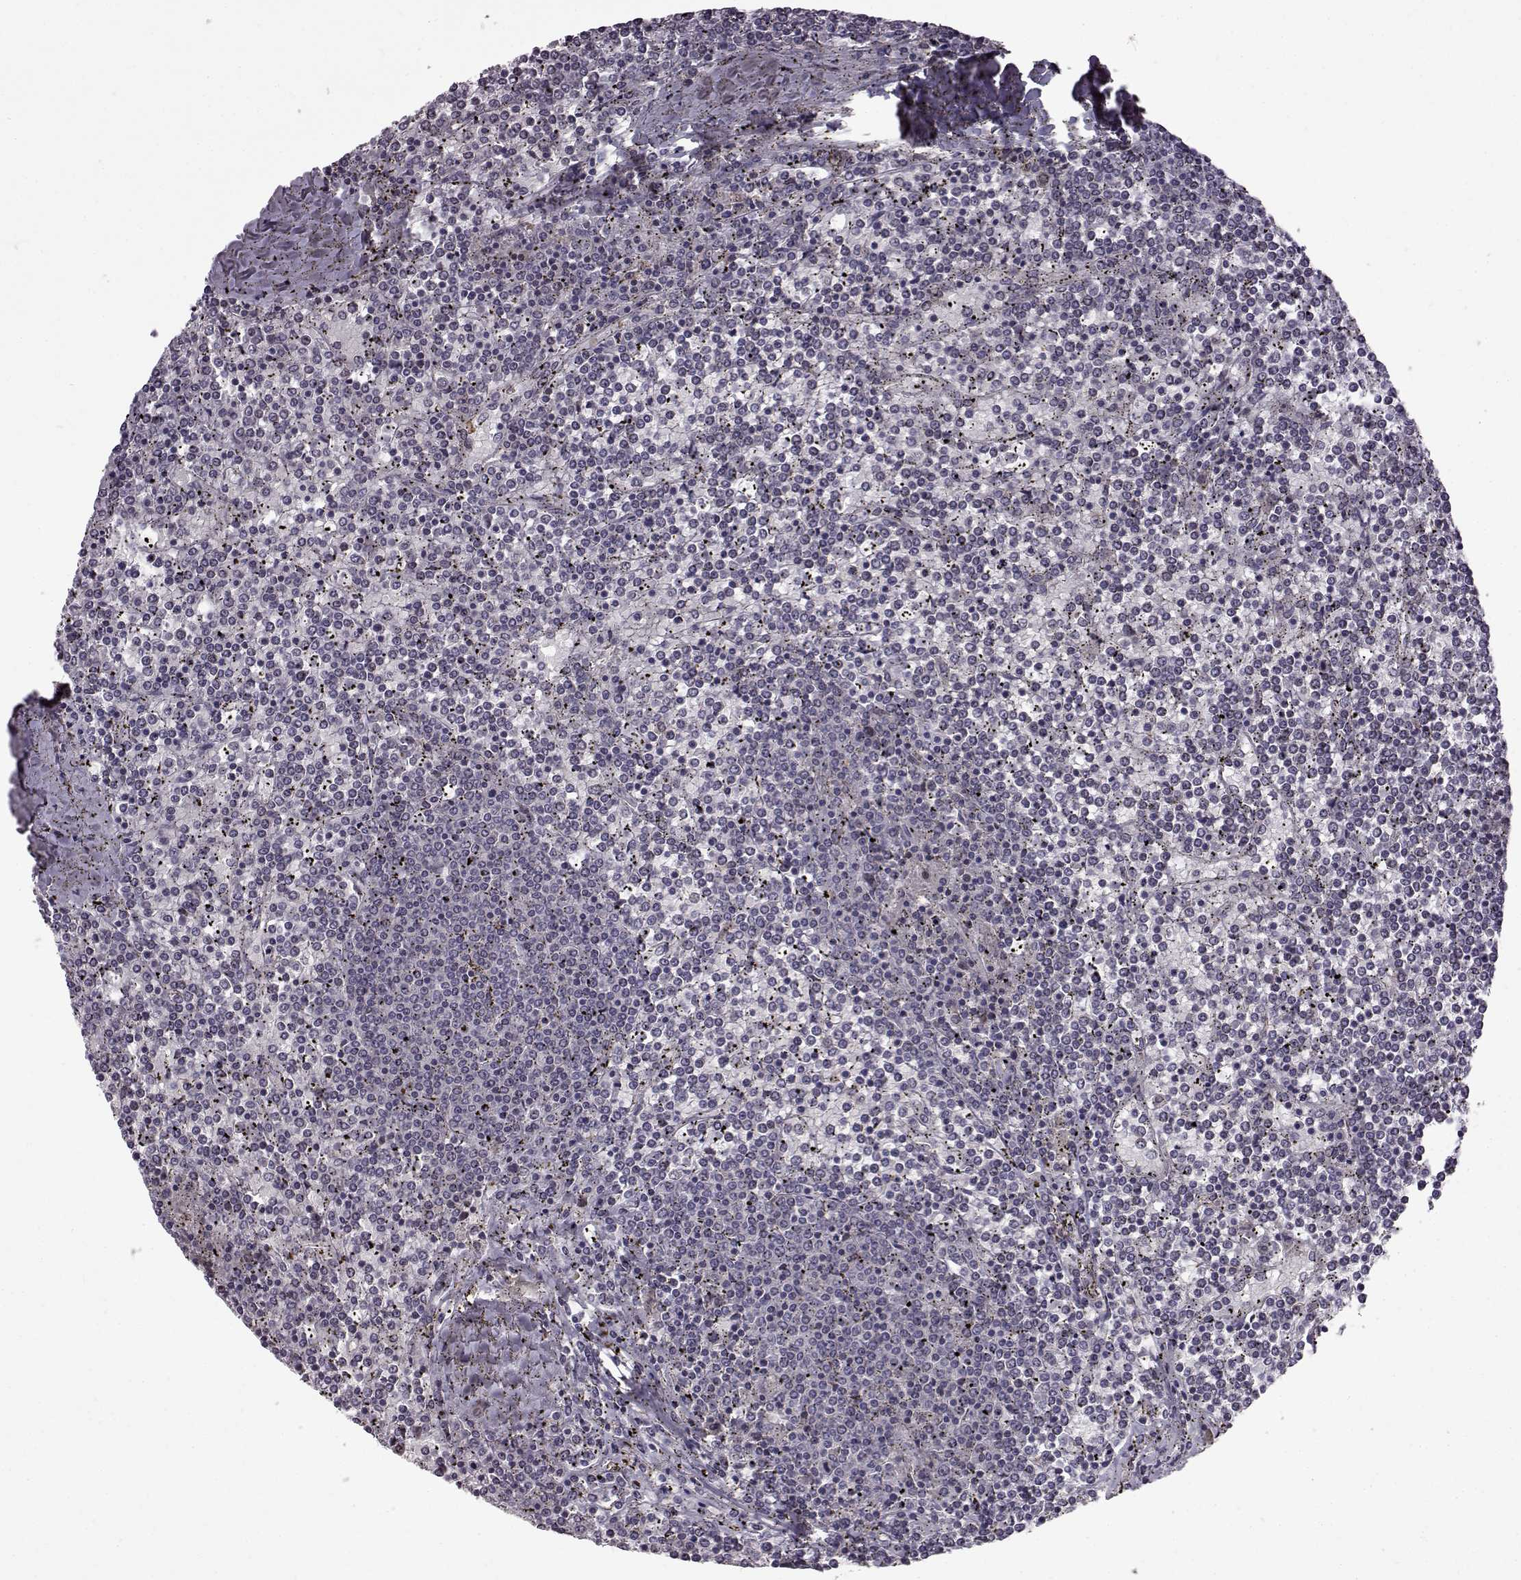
{"staining": {"intensity": "negative", "quantity": "none", "location": "none"}, "tissue": "lymphoma", "cell_type": "Tumor cells", "image_type": "cancer", "snomed": [{"axis": "morphology", "description": "Malignant lymphoma, non-Hodgkin's type, Low grade"}, {"axis": "topography", "description": "Spleen"}], "caption": "Protein analysis of lymphoma reveals no significant expression in tumor cells.", "gene": "B3GNT6", "patient": {"sex": "female", "age": 19}}